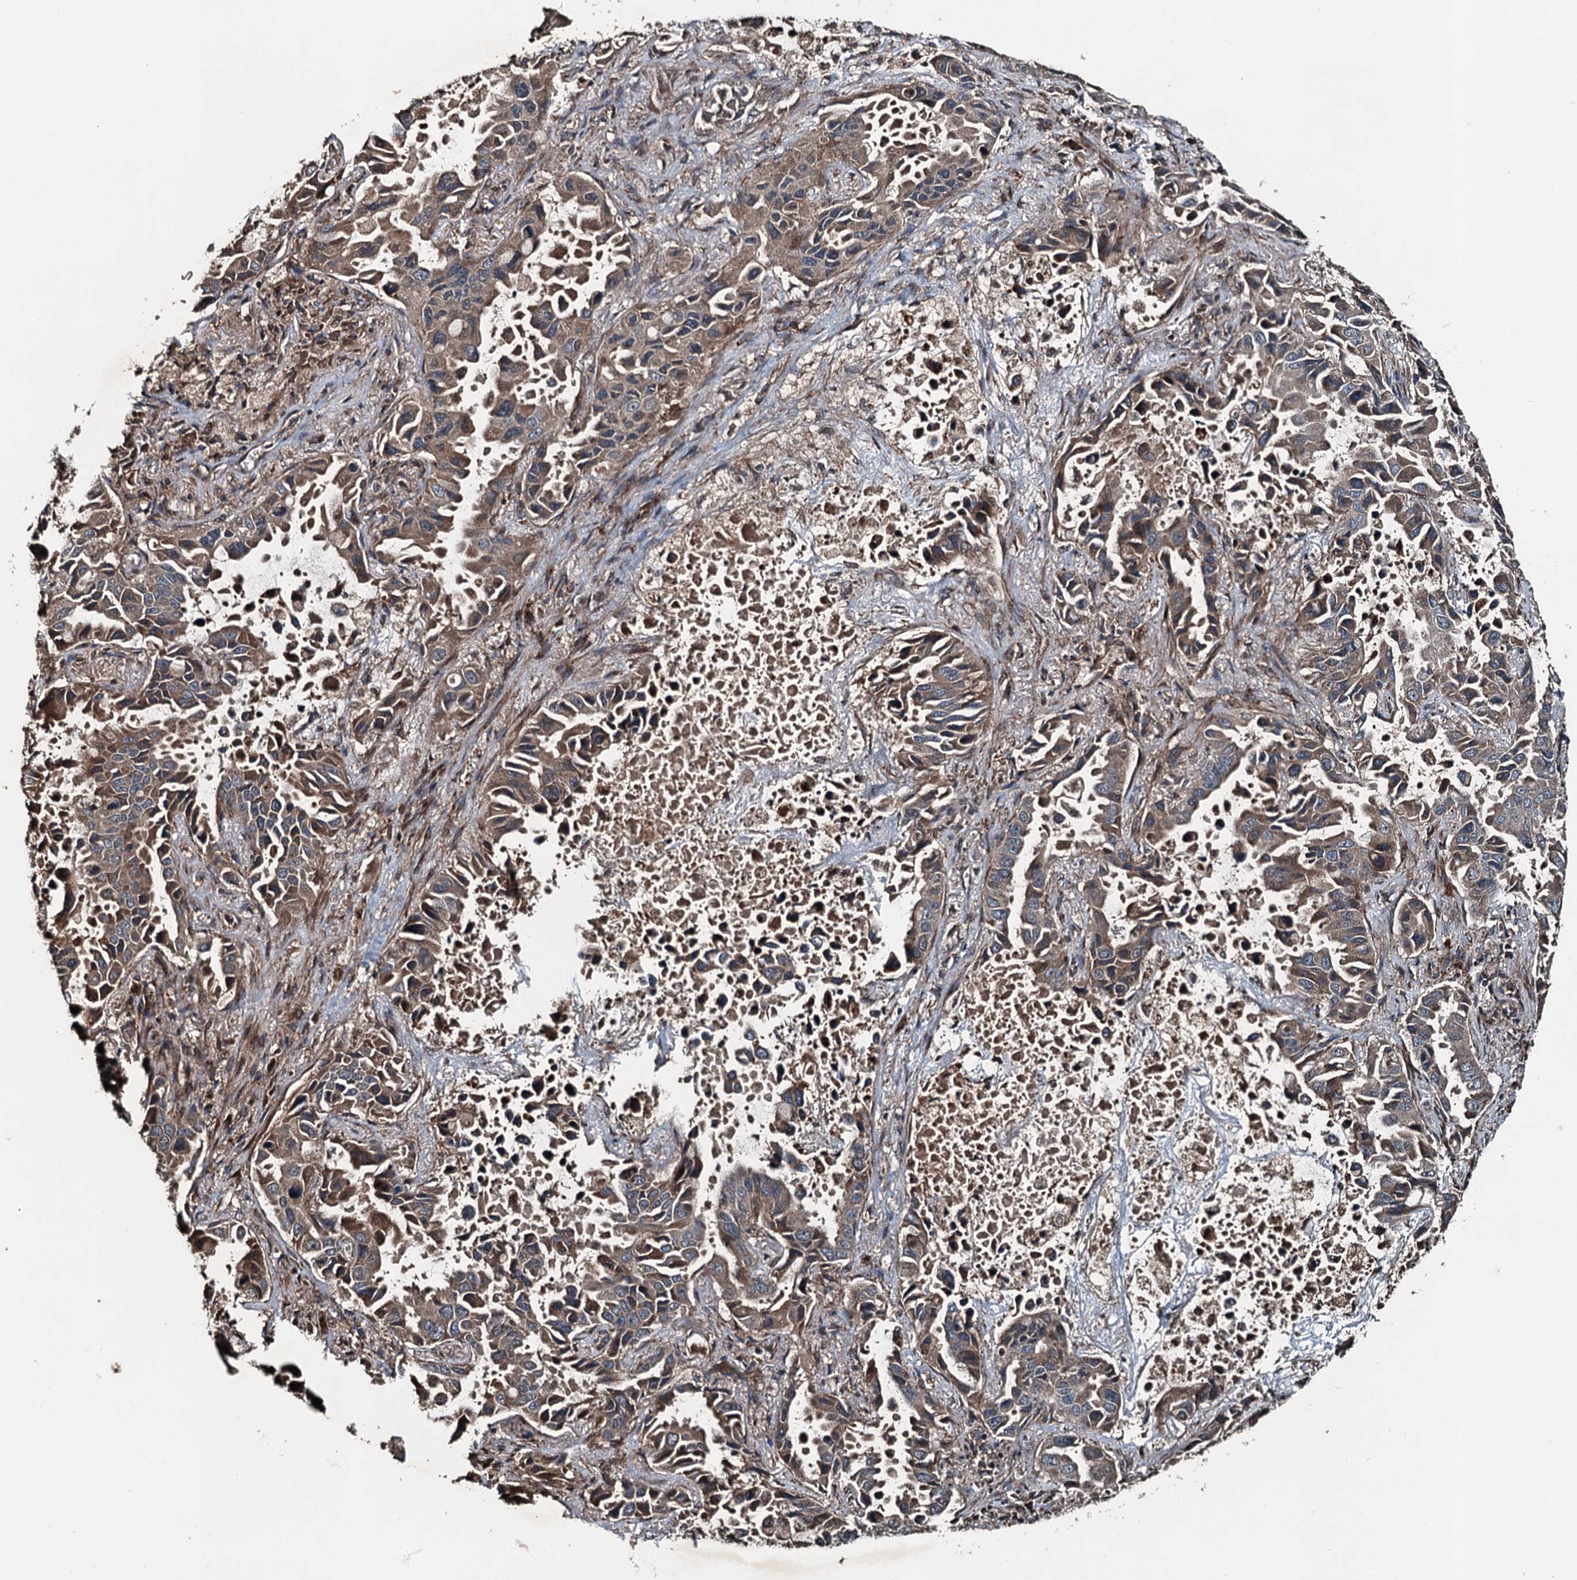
{"staining": {"intensity": "weak", "quantity": "25%-75%", "location": "cytoplasmic/membranous"}, "tissue": "lung cancer", "cell_type": "Tumor cells", "image_type": "cancer", "snomed": [{"axis": "morphology", "description": "Adenocarcinoma, NOS"}, {"axis": "topography", "description": "Lung"}], "caption": "Human adenocarcinoma (lung) stained with a protein marker reveals weak staining in tumor cells.", "gene": "TCTN1", "patient": {"sex": "male", "age": 64}}